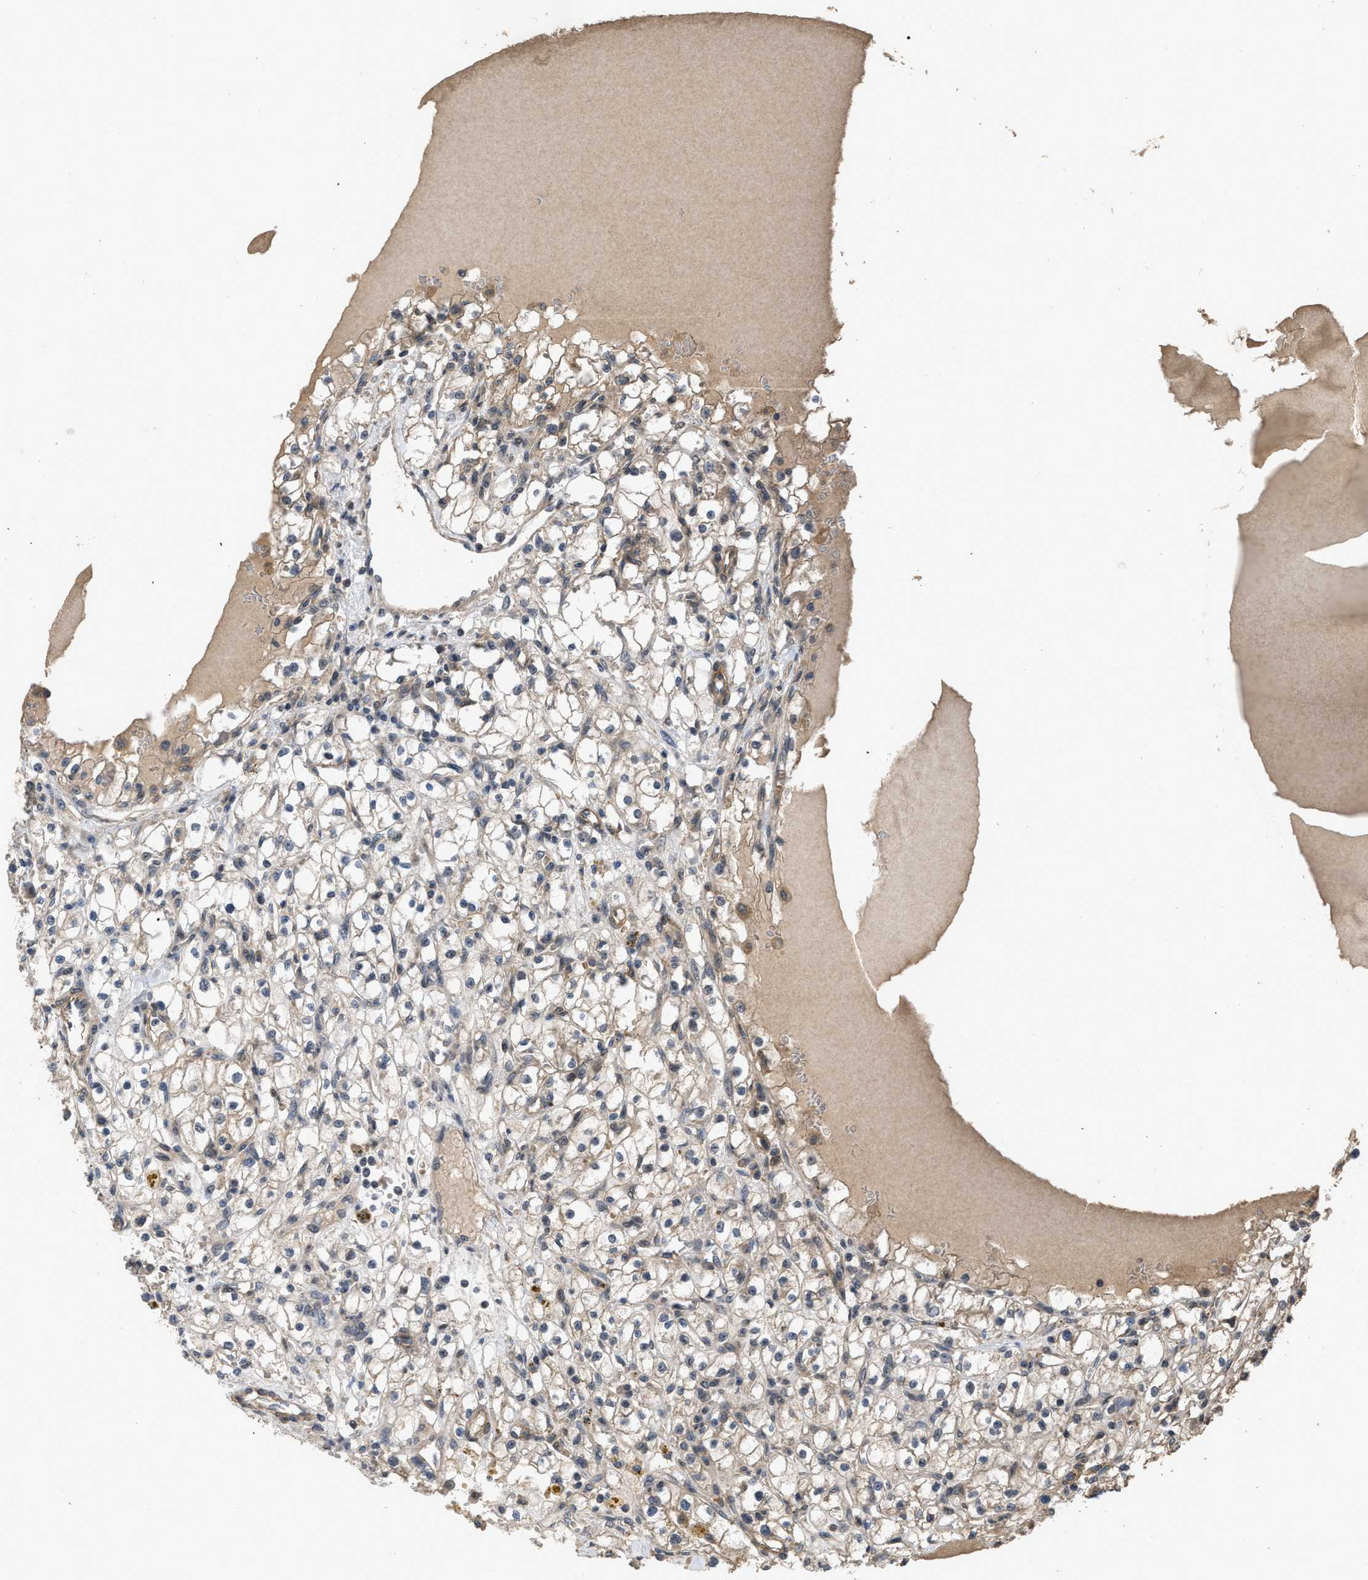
{"staining": {"intensity": "weak", "quantity": "<25%", "location": "cytoplasmic/membranous"}, "tissue": "renal cancer", "cell_type": "Tumor cells", "image_type": "cancer", "snomed": [{"axis": "morphology", "description": "Adenocarcinoma, NOS"}, {"axis": "topography", "description": "Kidney"}], "caption": "High magnification brightfield microscopy of adenocarcinoma (renal) stained with DAB (3,3'-diaminobenzidine) (brown) and counterstained with hematoxylin (blue): tumor cells show no significant positivity. (Stains: DAB (3,3'-diaminobenzidine) immunohistochemistry with hematoxylin counter stain, Microscopy: brightfield microscopy at high magnification).", "gene": "UTRN", "patient": {"sex": "male", "age": 56}}